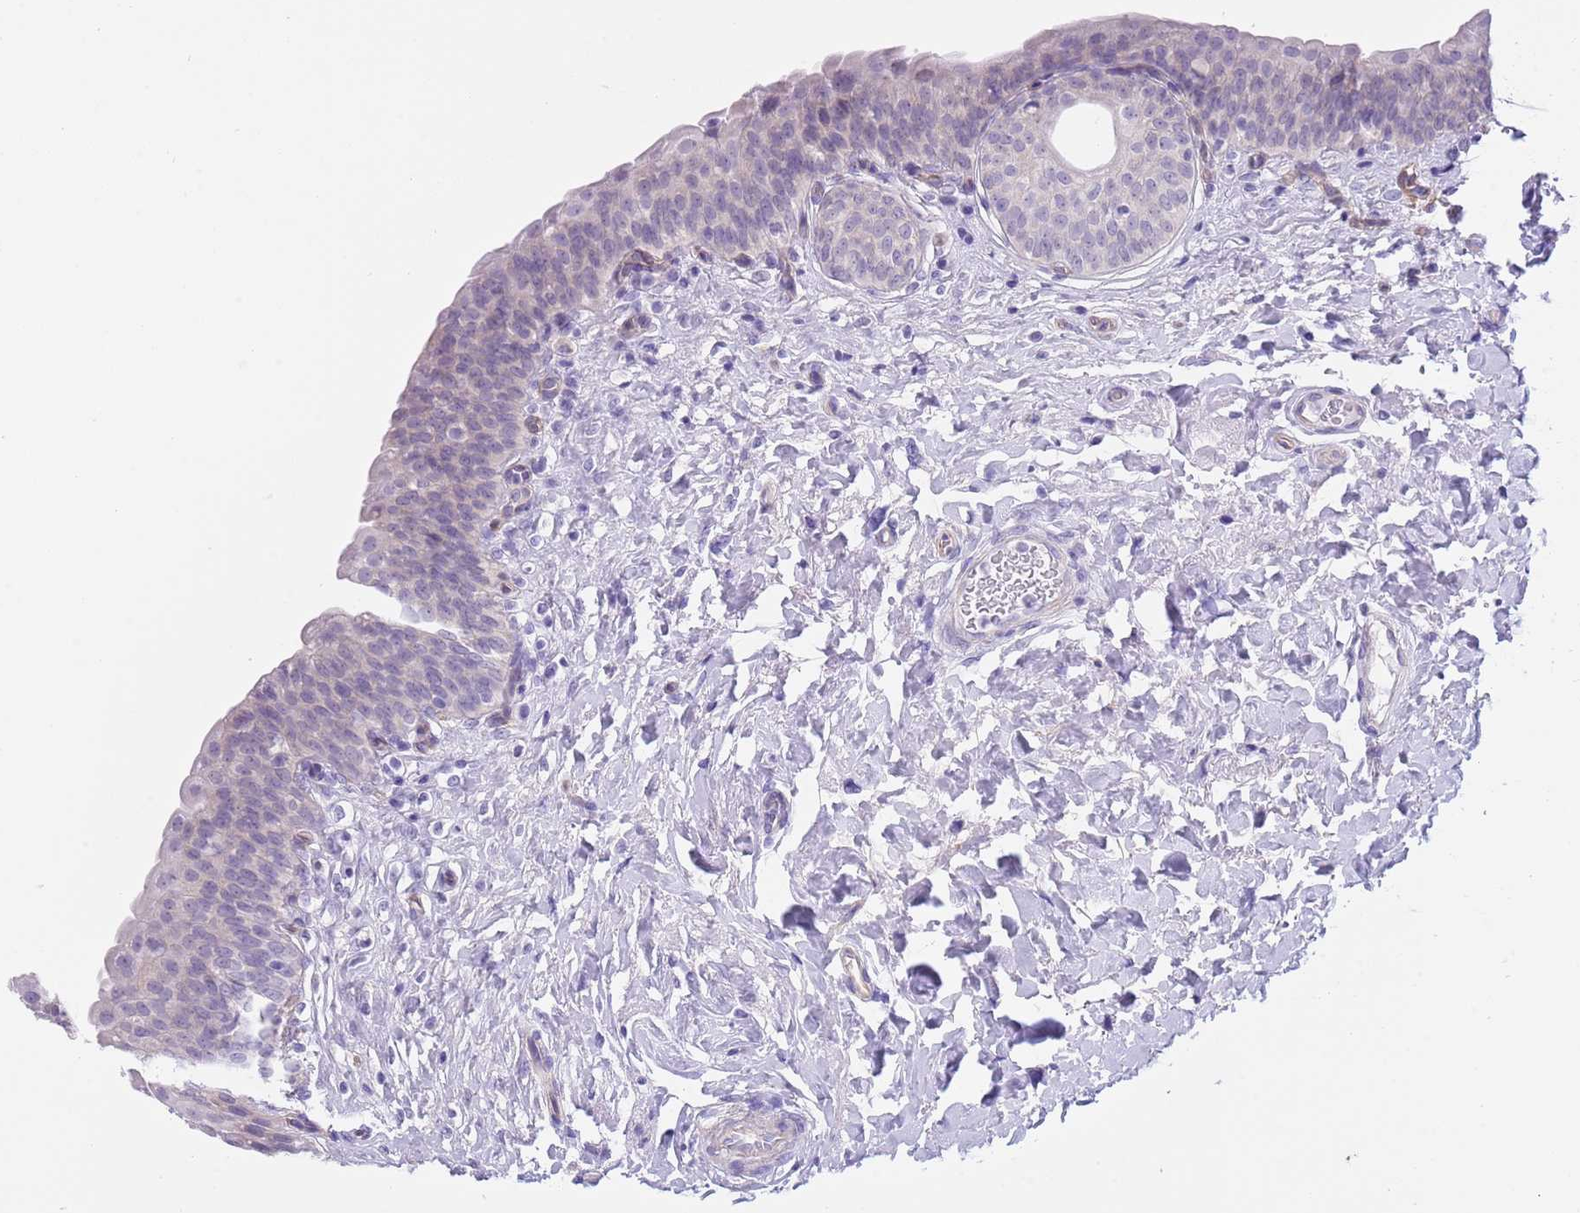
{"staining": {"intensity": "negative", "quantity": "none", "location": "none"}, "tissue": "urinary bladder", "cell_type": "Urothelial cells", "image_type": "normal", "snomed": [{"axis": "morphology", "description": "Normal tissue, NOS"}, {"axis": "topography", "description": "Urinary bladder"}], "caption": "Urinary bladder was stained to show a protein in brown. There is no significant positivity in urothelial cells. (Immunohistochemistry, brightfield microscopy, high magnification).", "gene": "TSGA13", "patient": {"sex": "male", "age": 83}}